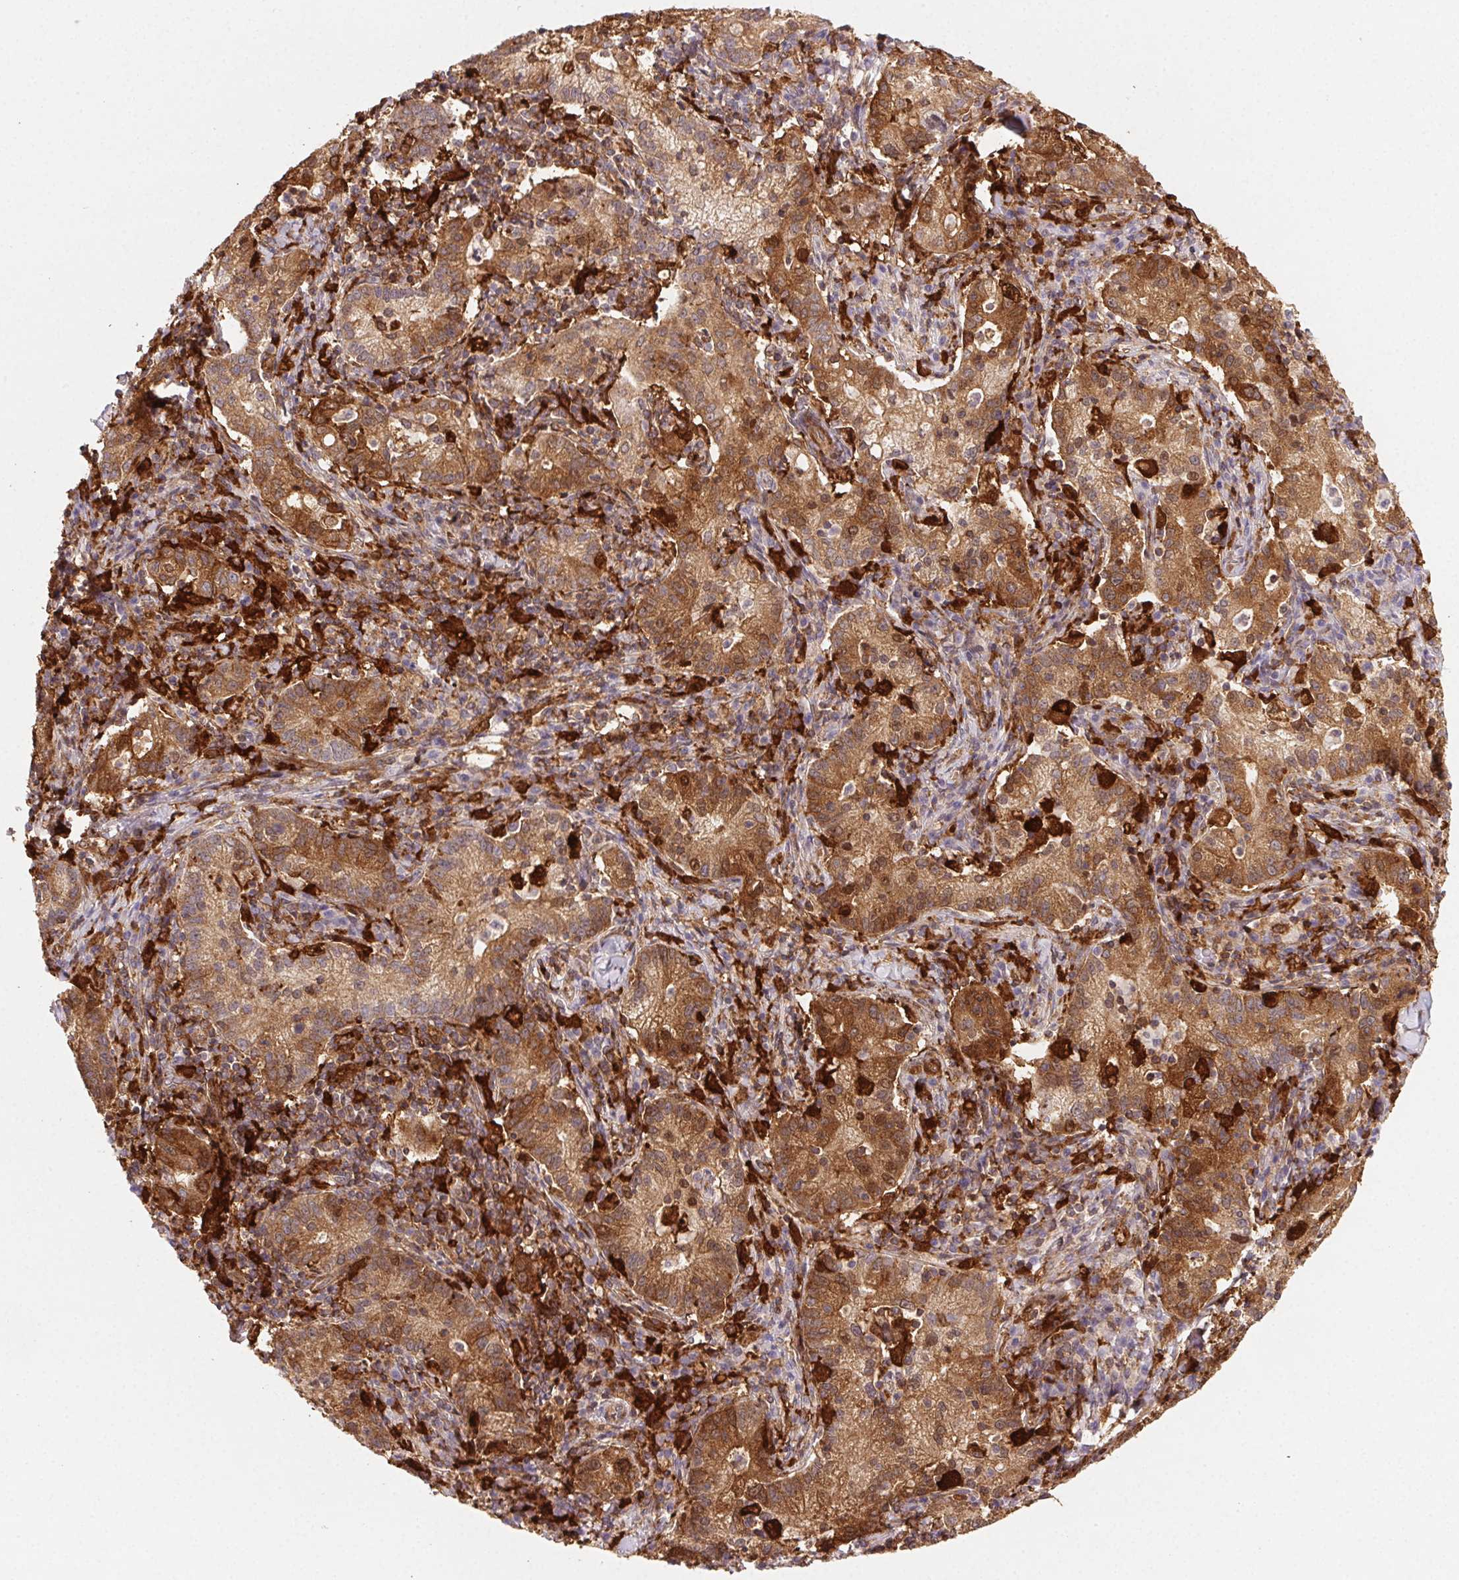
{"staining": {"intensity": "strong", "quantity": ">75%", "location": "cytoplasmic/membranous"}, "tissue": "cervical cancer", "cell_type": "Tumor cells", "image_type": "cancer", "snomed": [{"axis": "morphology", "description": "Normal tissue, NOS"}, {"axis": "morphology", "description": "Adenocarcinoma, NOS"}, {"axis": "topography", "description": "Cervix"}], "caption": "A high-resolution micrograph shows immunohistochemistry staining of cervical cancer (adenocarcinoma), which displays strong cytoplasmic/membranous staining in approximately >75% of tumor cells. The staining was performed using DAB, with brown indicating positive protein expression. Nuclei are stained blue with hematoxylin.", "gene": "GBP1", "patient": {"sex": "female", "age": 44}}